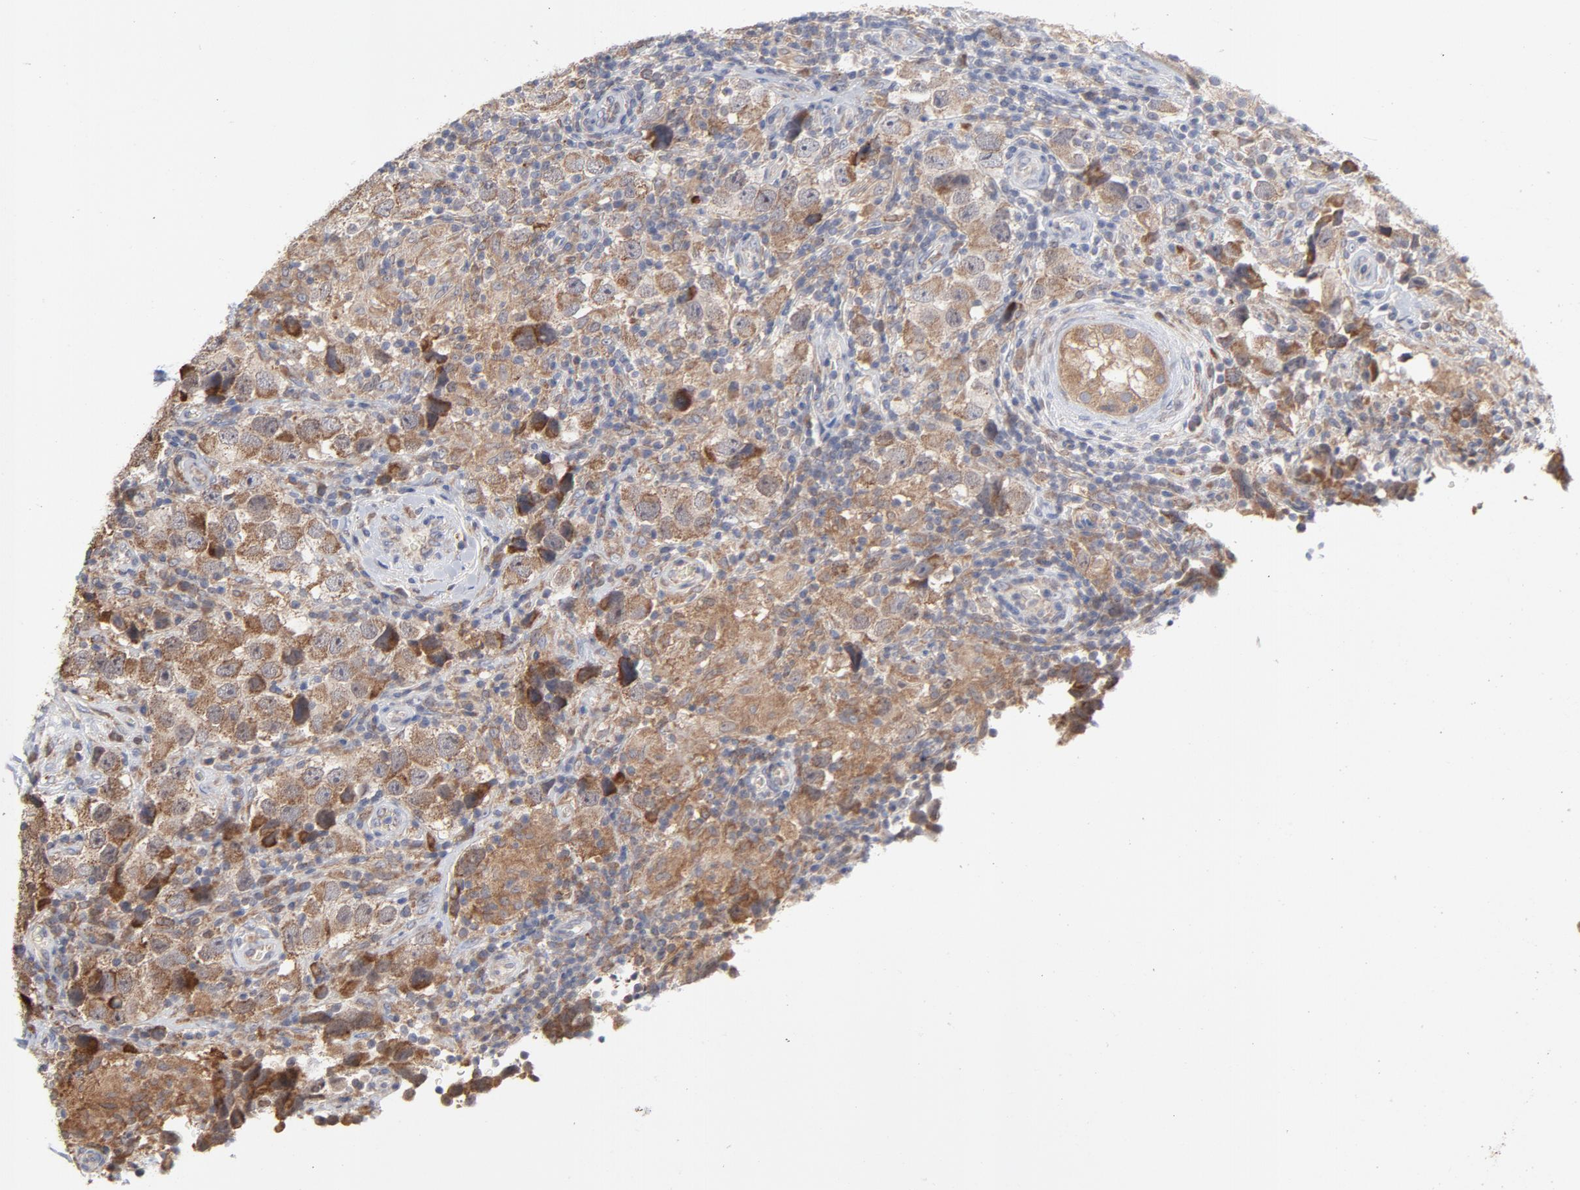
{"staining": {"intensity": "moderate", "quantity": ">75%", "location": "cytoplasmic/membranous"}, "tissue": "testis cancer", "cell_type": "Tumor cells", "image_type": "cancer", "snomed": [{"axis": "morphology", "description": "Carcinoma, Embryonal, NOS"}, {"axis": "topography", "description": "Testis"}], "caption": "Moderate cytoplasmic/membranous positivity for a protein is seen in about >75% of tumor cells of testis embryonal carcinoma using immunohistochemistry (IHC).", "gene": "PPFIBP2", "patient": {"sex": "male", "age": 21}}